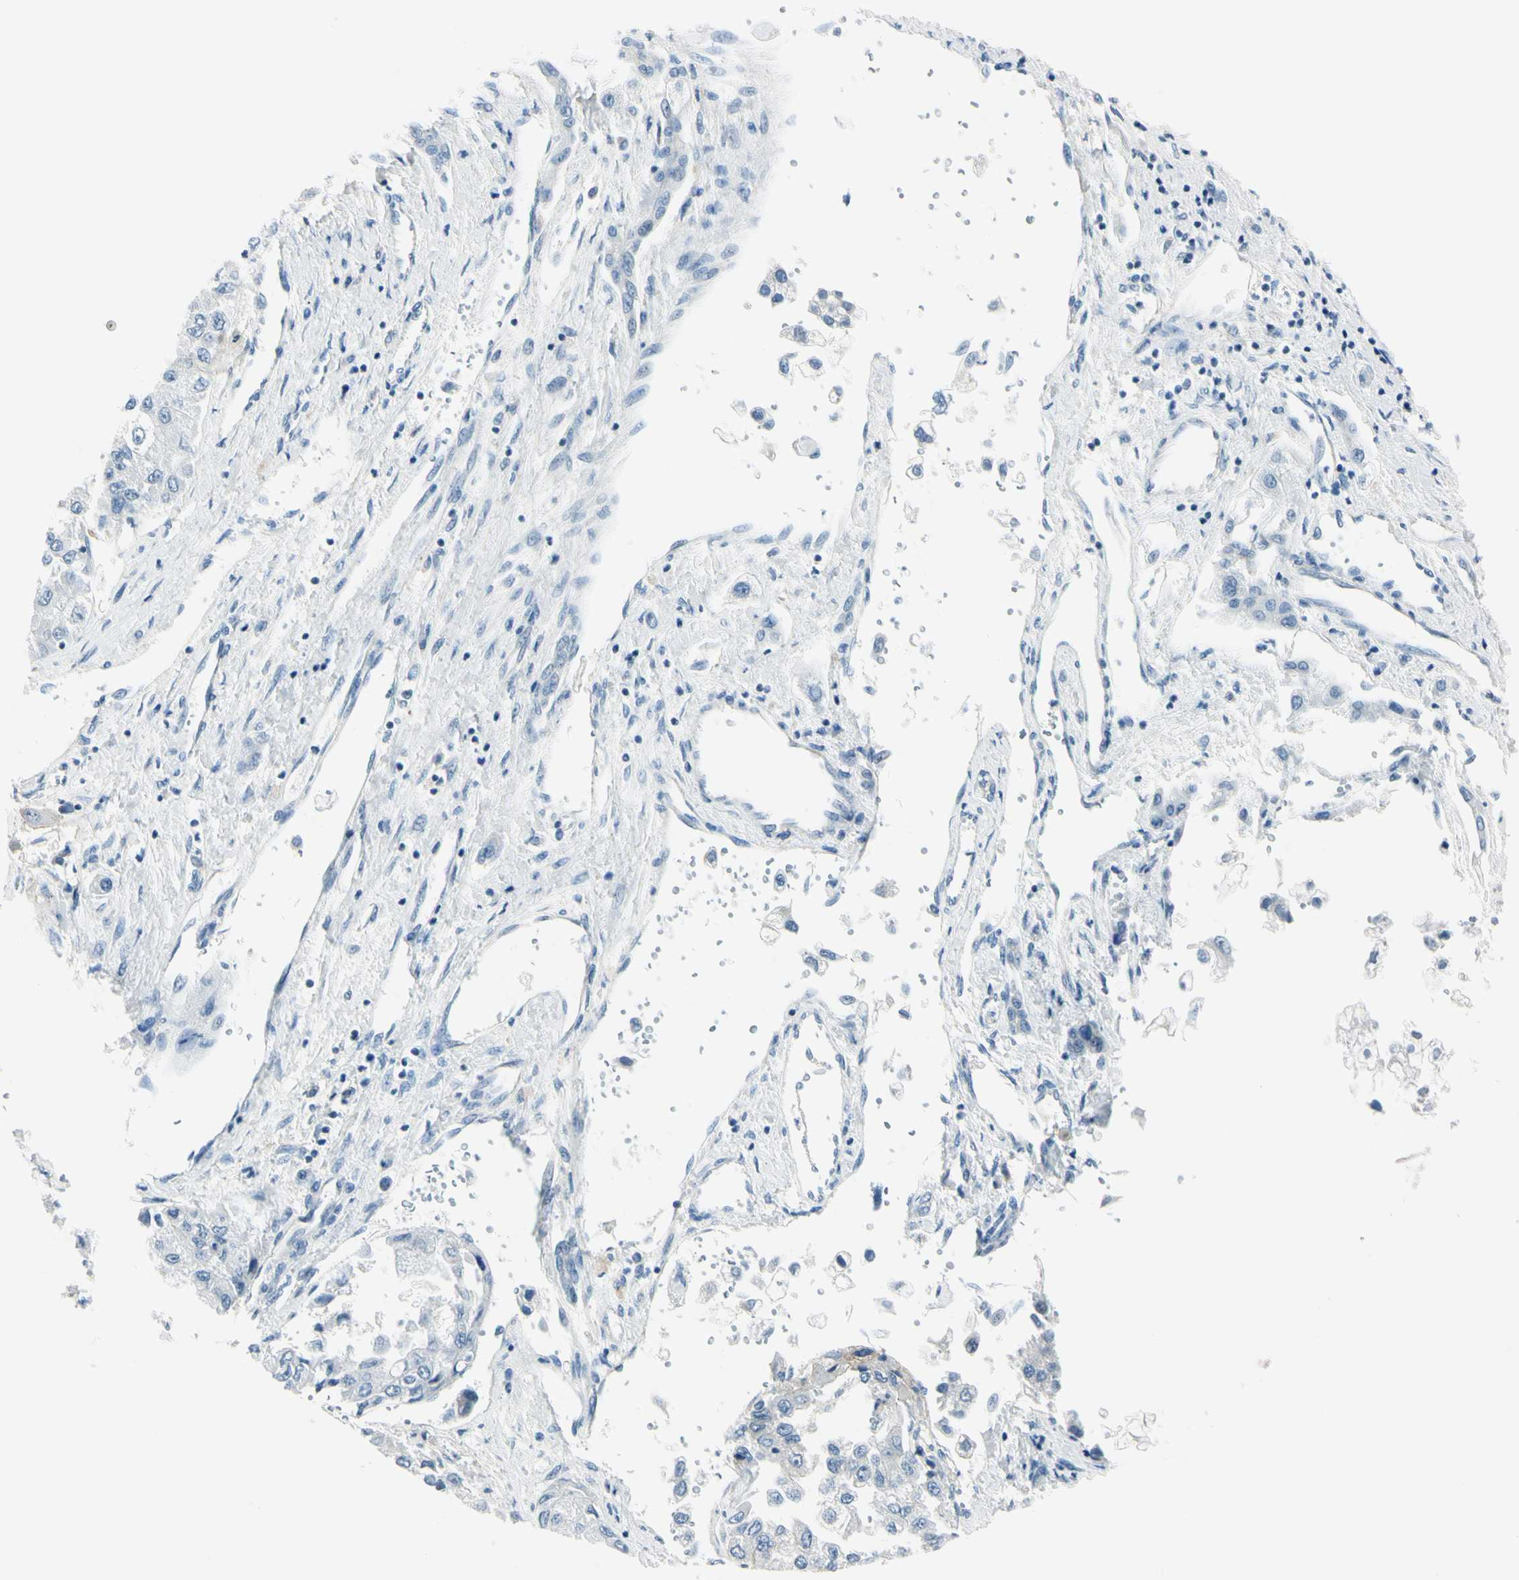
{"staining": {"intensity": "negative", "quantity": "none", "location": "none"}, "tissue": "liver cancer", "cell_type": "Tumor cells", "image_type": "cancer", "snomed": [{"axis": "morphology", "description": "Carcinoma, Hepatocellular, NOS"}, {"axis": "topography", "description": "Liver"}], "caption": "Tumor cells show no significant protein positivity in liver cancer (hepatocellular carcinoma).", "gene": "ASB9", "patient": {"sex": "female", "age": 66}}